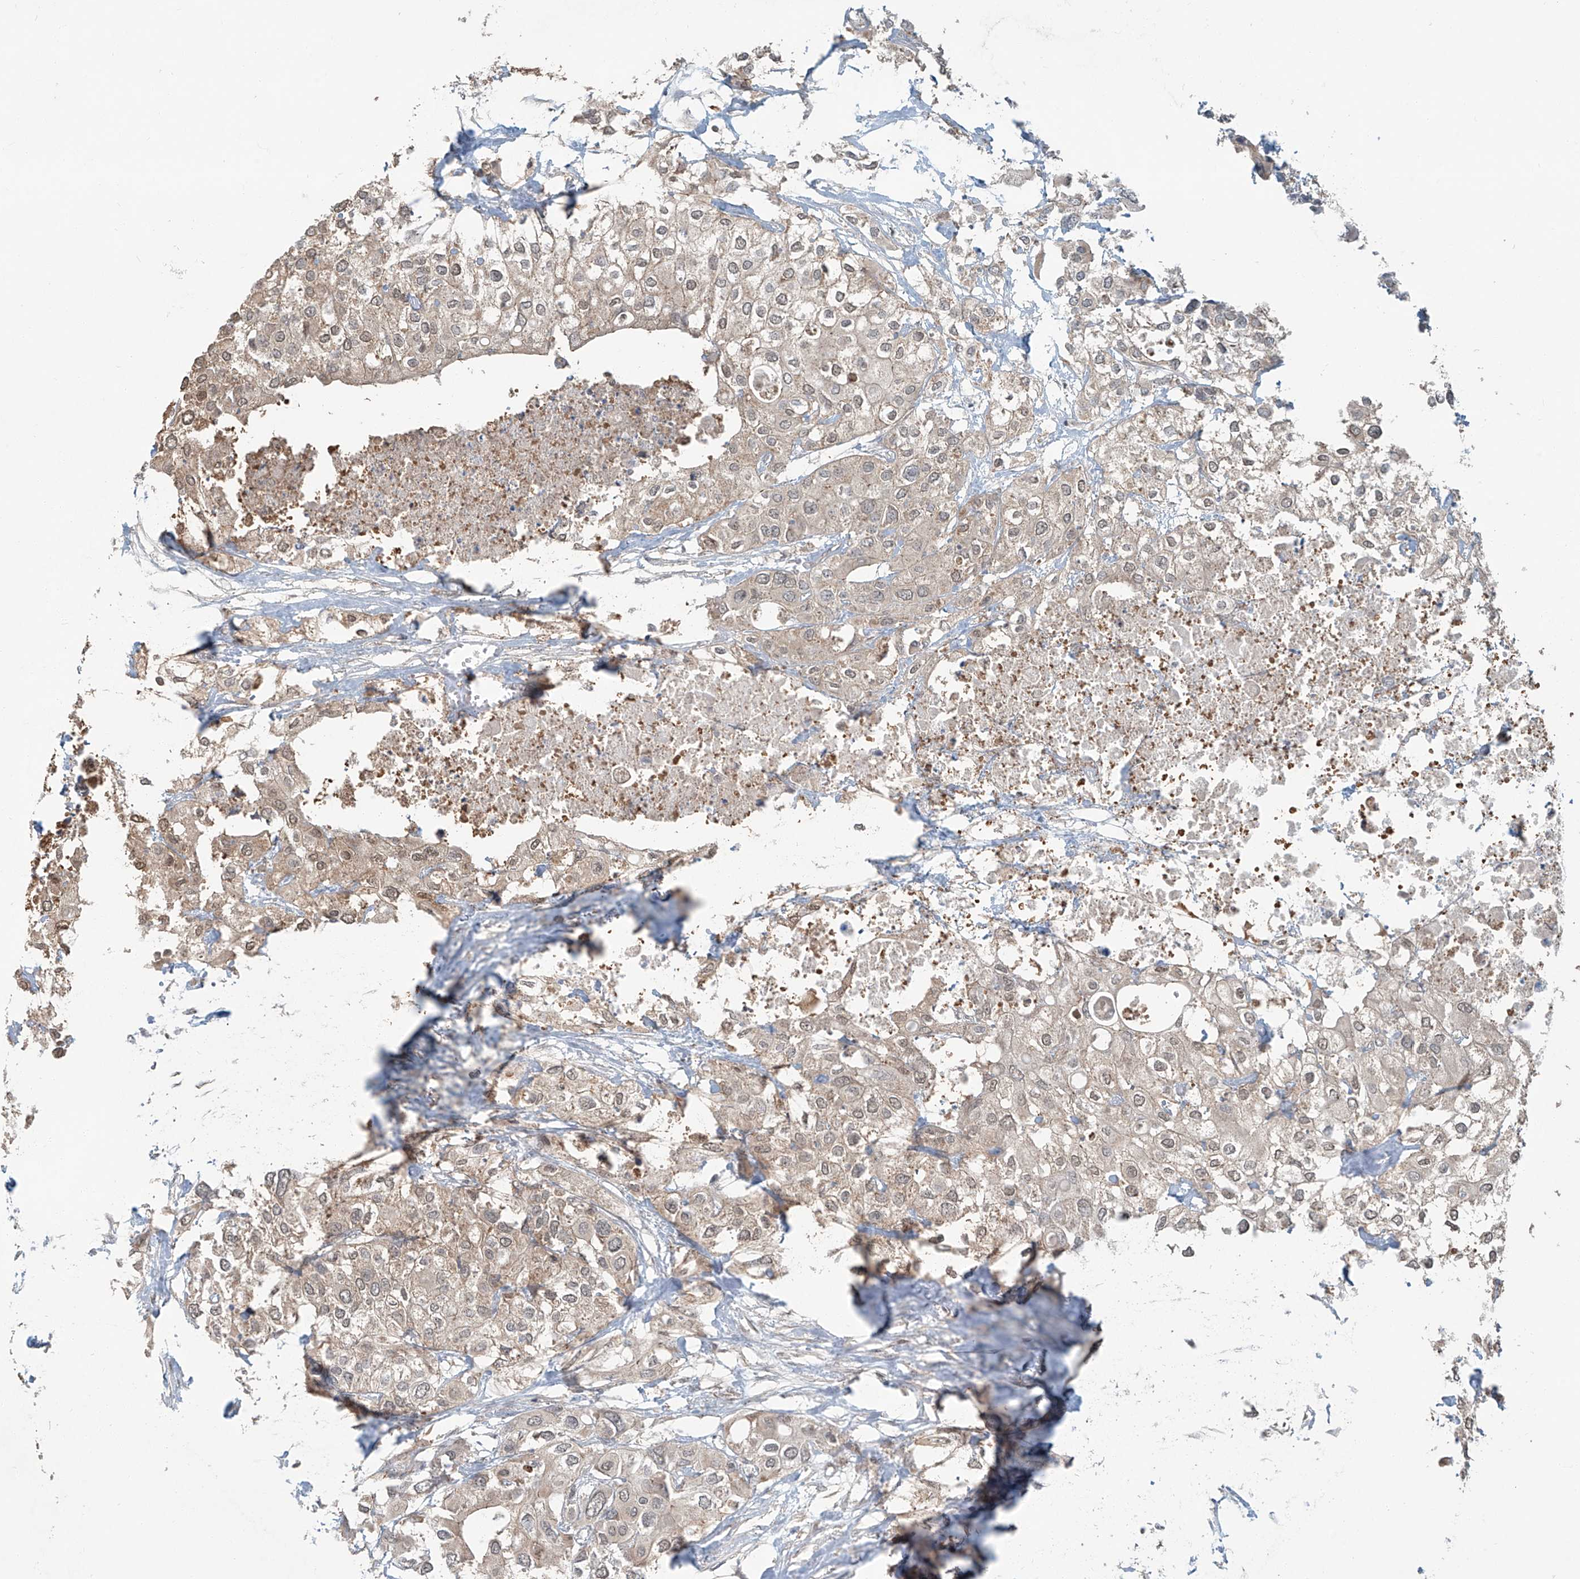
{"staining": {"intensity": "weak", "quantity": ">75%", "location": "cytoplasmic/membranous"}, "tissue": "urothelial cancer", "cell_type": "Tumor cells", "image_type": "cancer", "snomed": [{"axis": "morphology", "description": "Urothelial carcinoma, High grade"}, {"axis": "topography", "description": "Urinary bladder"}], "caption": "A brown stain shows weak cytoplasmic/membranous positivity of a protein in human urothelial cancer tumor cells.", "gene": "ZNF16", "patient": {"sex": "male", "age": 64}}